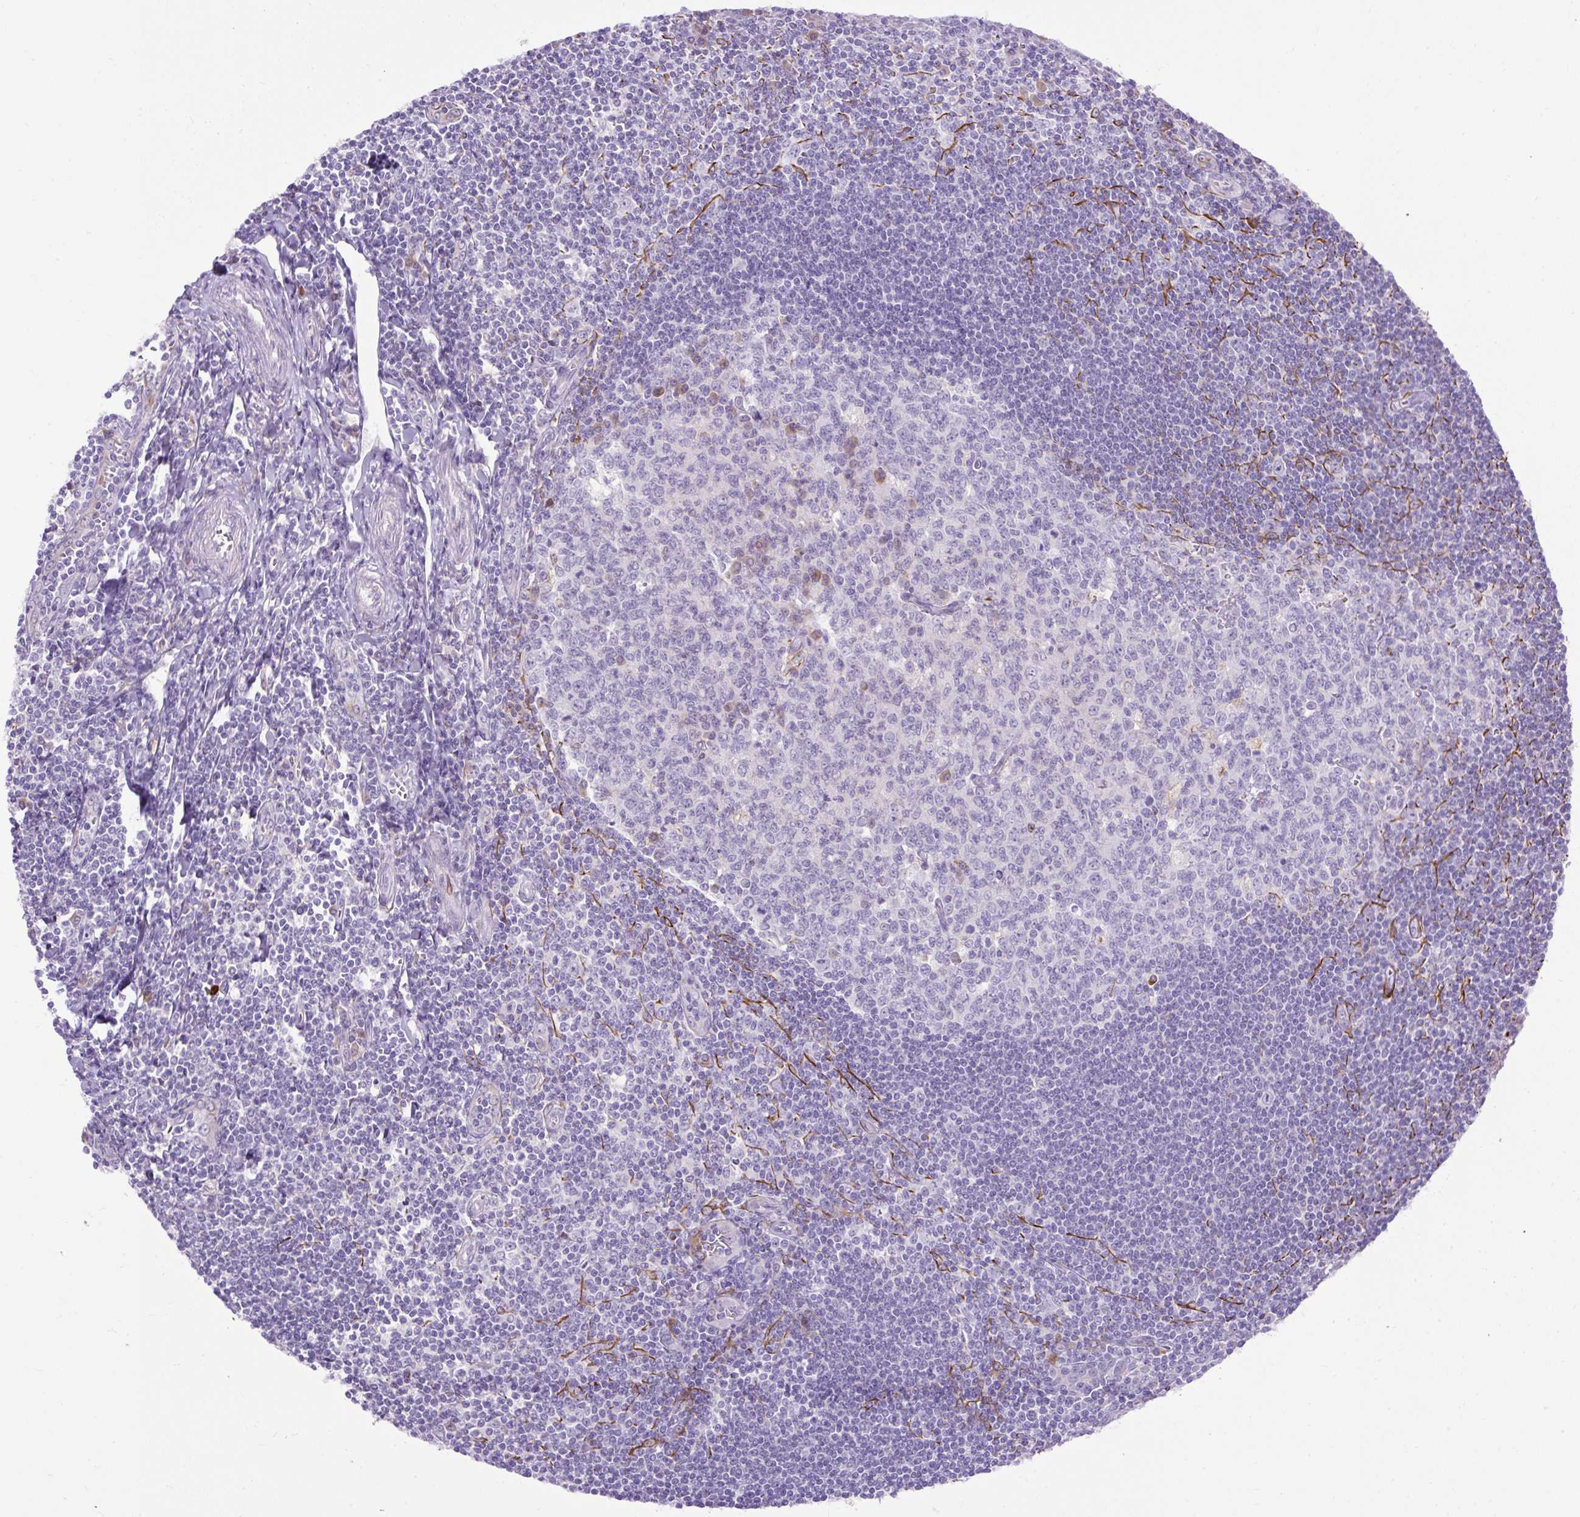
{"staining": {"intensity": "weak", "quantity": "<25%", "location": "cytoplasmic/membranous"}, "tissue": "tonsil", "cell_type": "Germinal center cells", "image_type": "normal", "snomed": [{"axis": "morphology", "description": "Normal tissue, NOS"}, {"axis": "topography", "description": "Tonsil"}], "caption": "Germinal center cells are negative for brown protein staining in unremarkable tonsil. Nuclei are stained in blue.", "gene": "SPTBN5", "patient": {"sex": "male", "age": 27}}